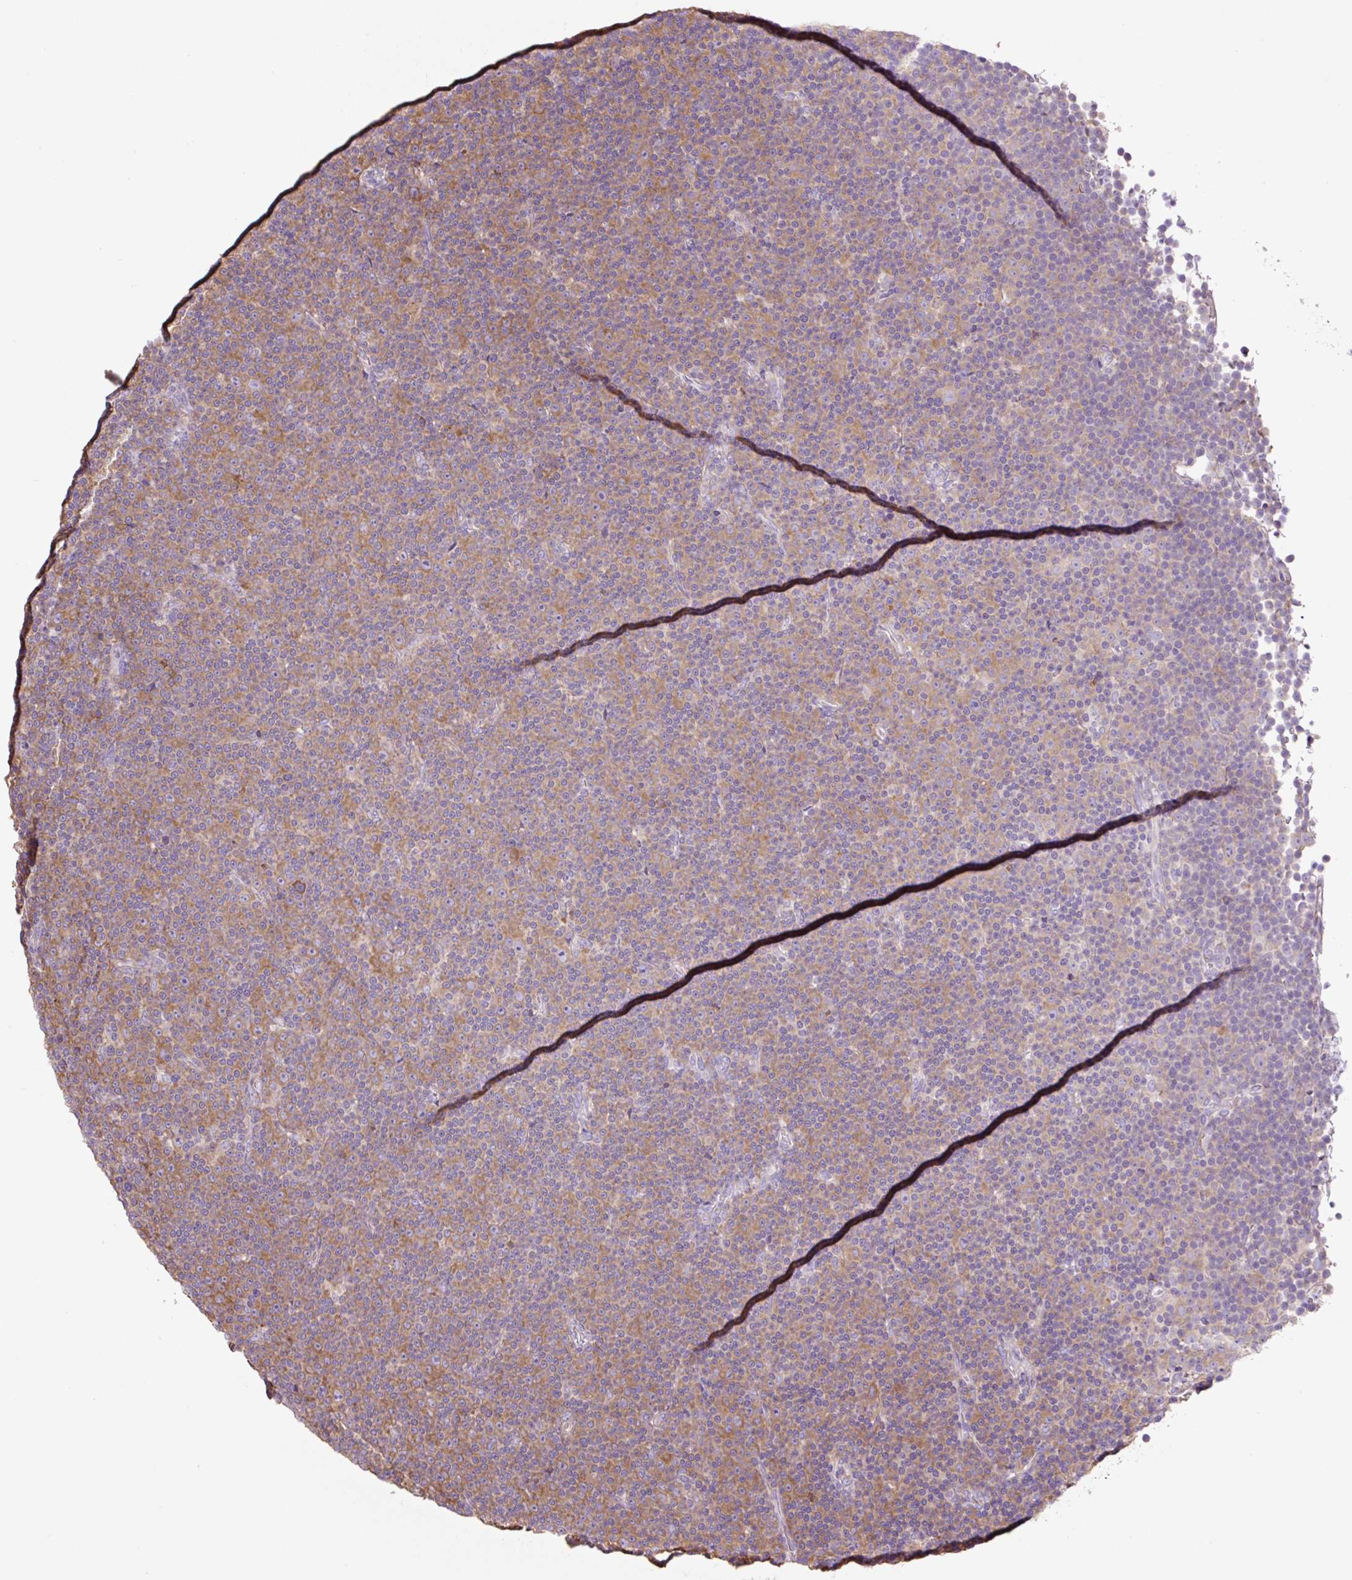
{"staining": {"intensity": "moderate", "quantity": "25%-75%", "location": "cytoplasmic/membranous"}, "tissue": "lymphoma", "cell_type": "Tumor cells", "image_type": "cancer", "snomed": [{"axis": "morphology", "description": "Malignant lymphoma, non-Hodgkin's type, Low grade"}, {"axis": "topography", "description": "Lymph node"}], "caption": "Immunohistochemical staining of low-grade malignant lymphoma, non-Hodgkin's type demonstrates medium levels of moderate cytoplasmic/membranous expression in approximately 25%-75% of tumor cells.", "gene": "RPS23", "patient": {"sex": "female", "age": 67}}